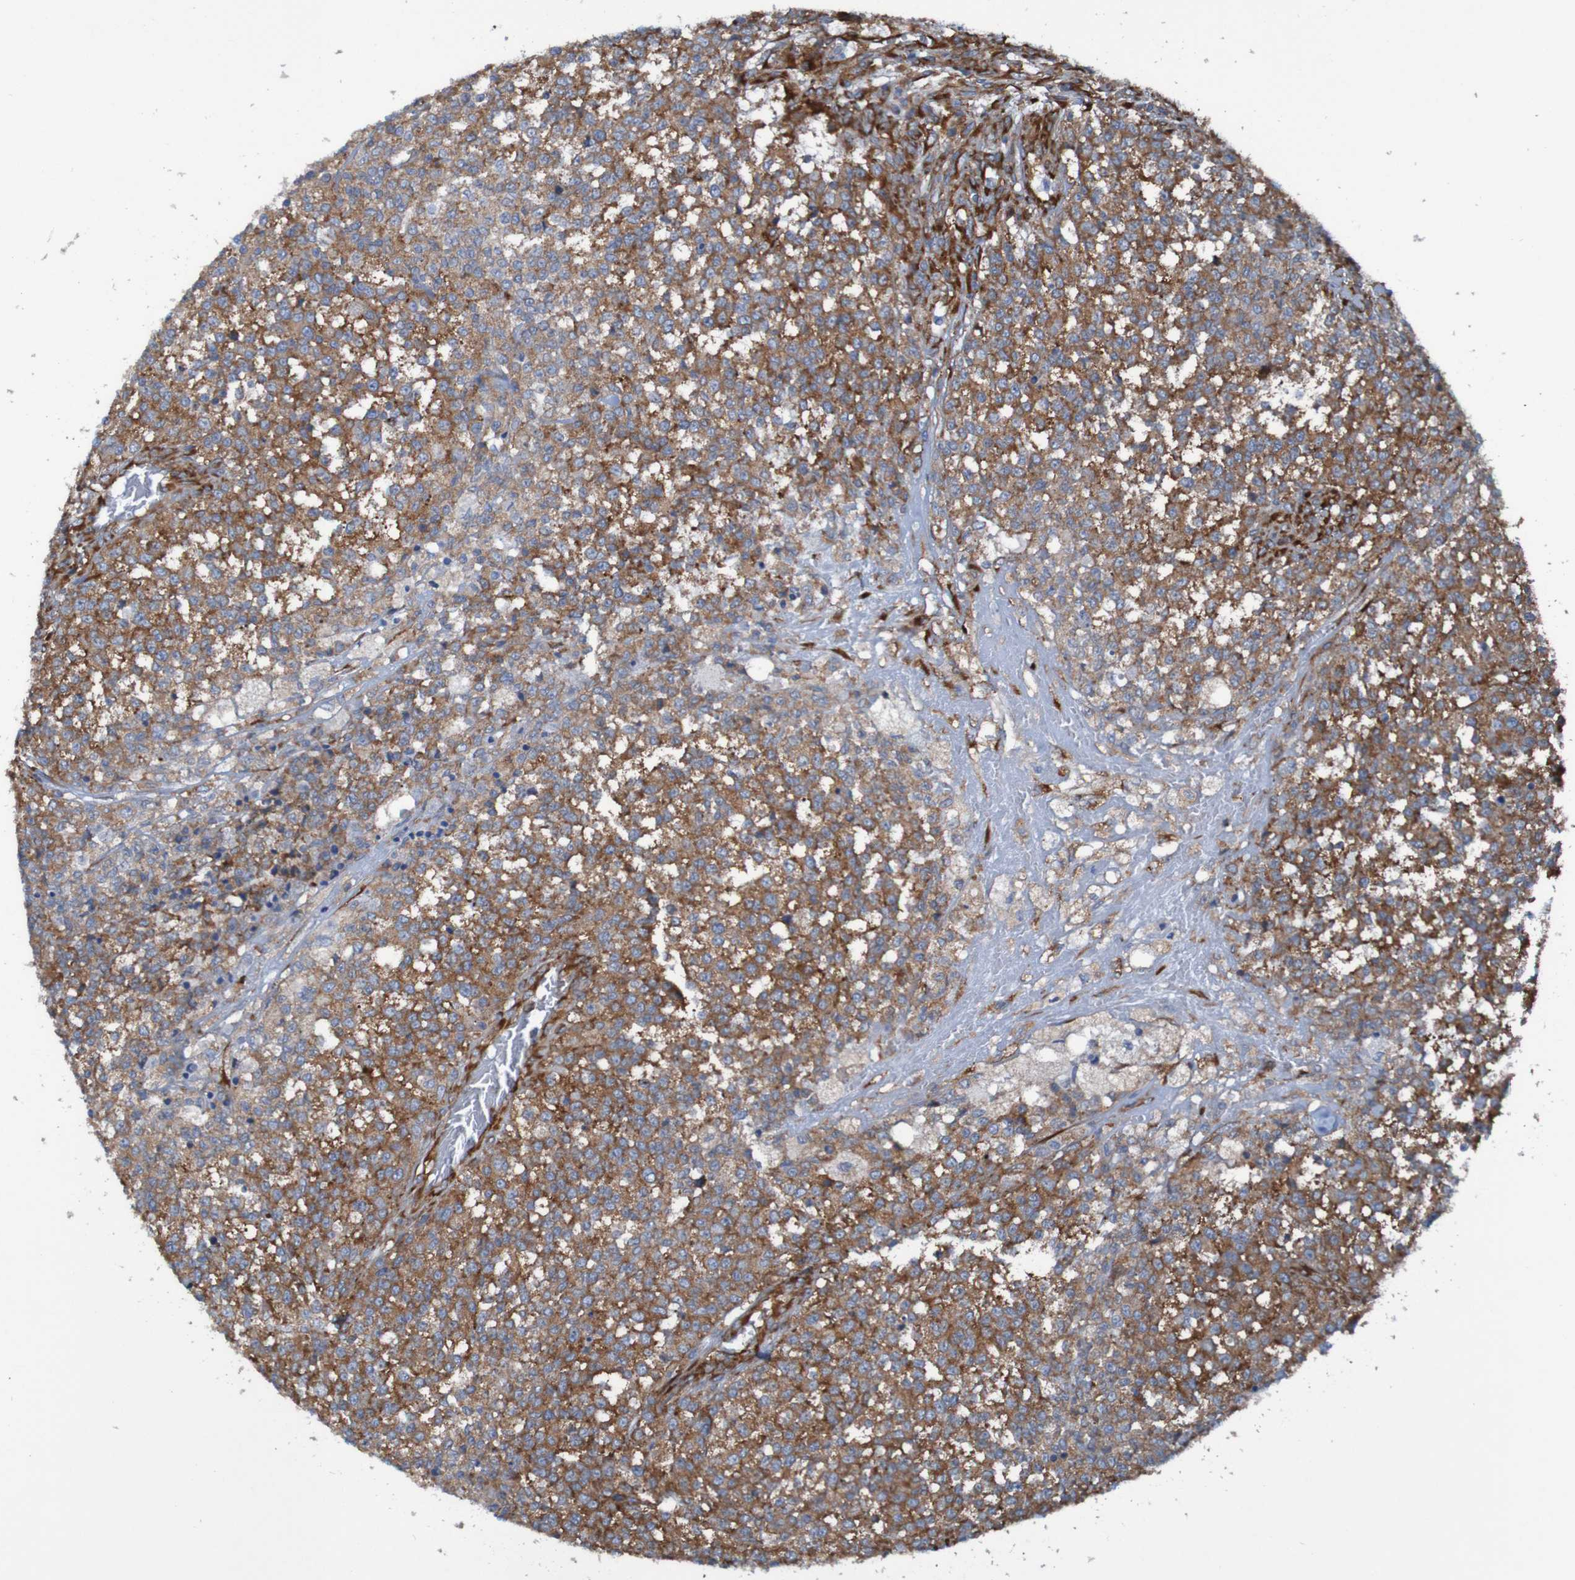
{"staining": {"intensity": "moderate", "quantity": ">75%", "location": "cytoplasmic/membranous"}, "tissue": "testis cancer", "cell_type": "Tumor cells", "image_type": "cancer", "snomed": [{"axis": "morphology", "description": "Seminoma, NOS"}, {"axis": "topography", "description": "Testis"}], "caption": "High-power microscopy captured an immunohistochemistry (IHC) micrograph of testis cancer (seminoma), revealing moderate cytoplasmic/membranous positivity in about >75% of tumor cells.", "gene": "RPL10", "patient": {"sex": "male", "age": 59}}